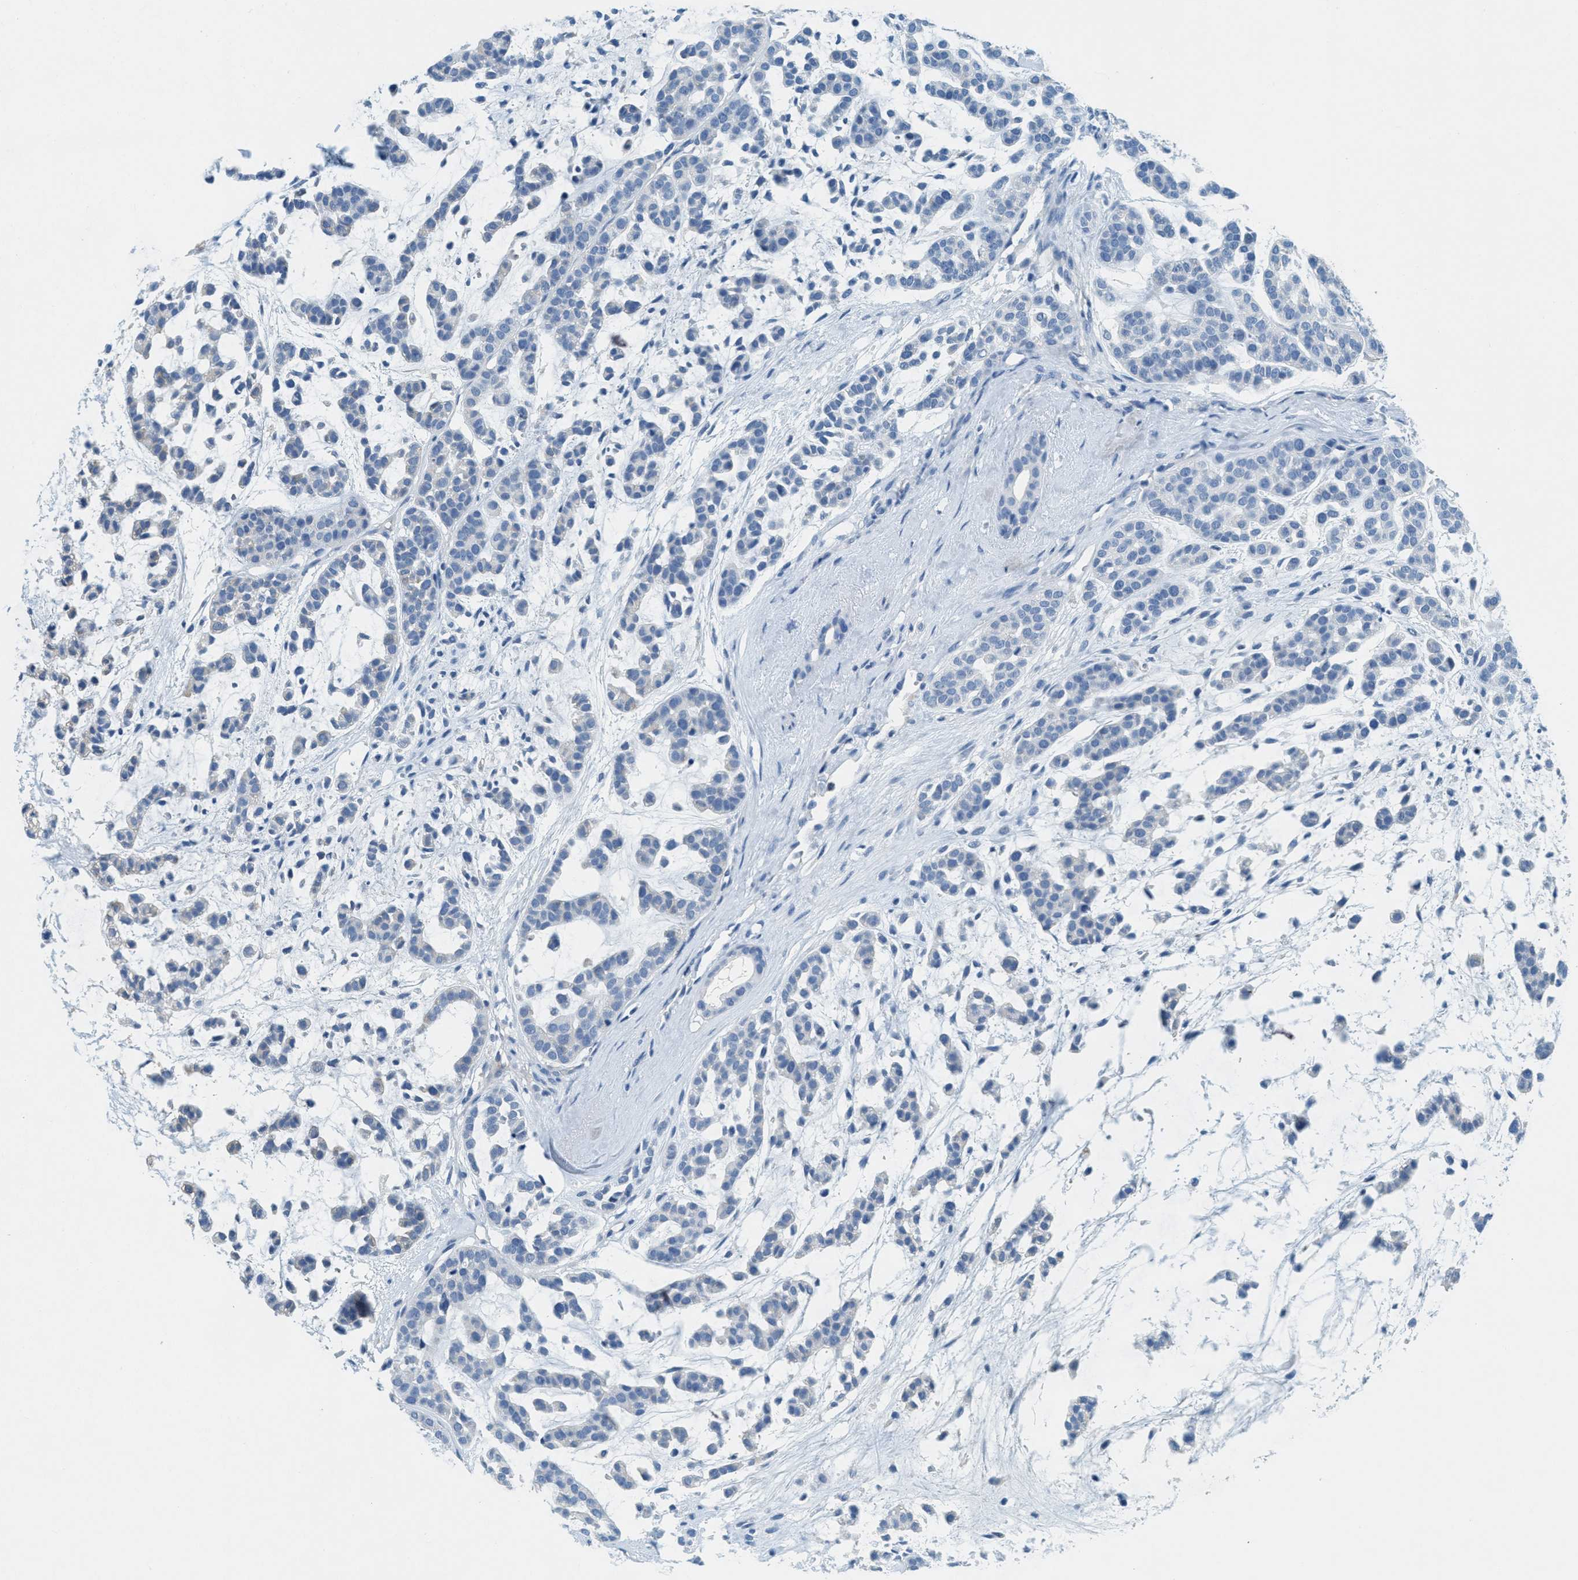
{"staining": {"intensity": "negative", "quantity": "none", "location": "none"}, "tissue": "head and neck cancer", "cell_type": "Tumor cells", "image_type": "cancer", "snomed": [{"axis": "morphology", "description": "Adenocarcinoma, NOS"}, {"axis": "morphology", "description": "Adenoma, NOS"}, {"axis": "topography", "description": "Head-Neck"}], "caption": "High power microscopy image of an immunohistochemistry (IHC) photomicrograph of adenoma (head and neck), revealing no significant expression in tumor cells. (Stains: DAB (3,3'-diaminobenzidine) IHC with hematoxylin counter stain, Microscopy: brightfield microscopy at high magnification).", "gene": "A2M", "patient": {"sex": "female", "age": 55}}